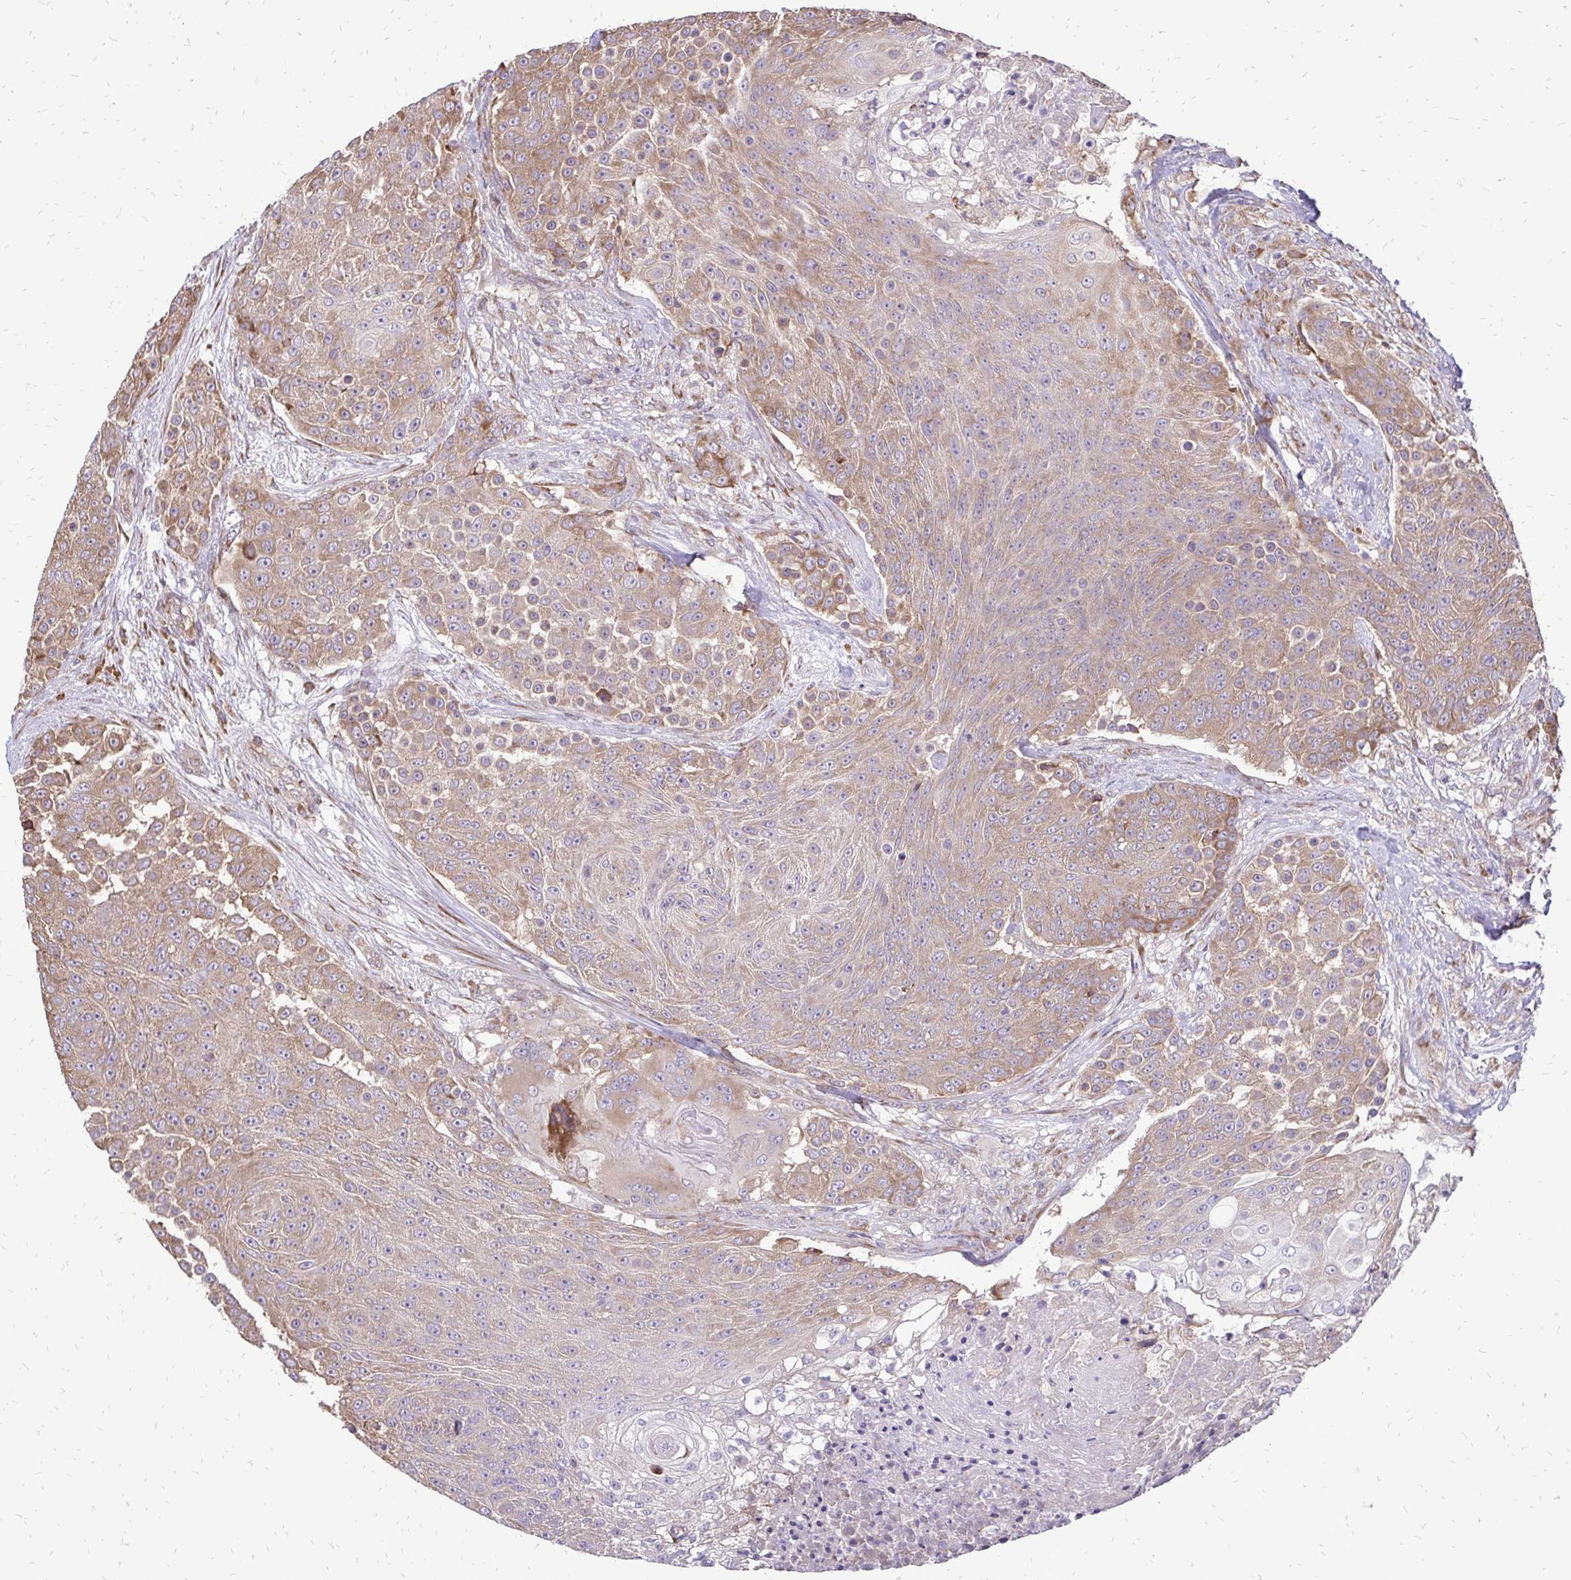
{"staining": {"intensity": "moderate", "quantity": ">75%", "location": "cytoplasmic/membranous"}, "tissue": "urothelial cancer", "cell_type": "Tumor cells", "image_type": "cancer", "snomed": [{"axis": "morphology", "description": "Urothelial carcinoma, High grade"}, {"axis": "topography", "description": "Urinary bladder"}], "caption": "An immunohistochemistry (IHC) image of neoplastic tissue is shown. Protein staining in brown highlights moderate cytoplasmic/membranous positivity in urothelial carcinoma (high-grade) within tumor cells.", "gene": "RPS3", "patient": {"sex": "female", "age": 63}}